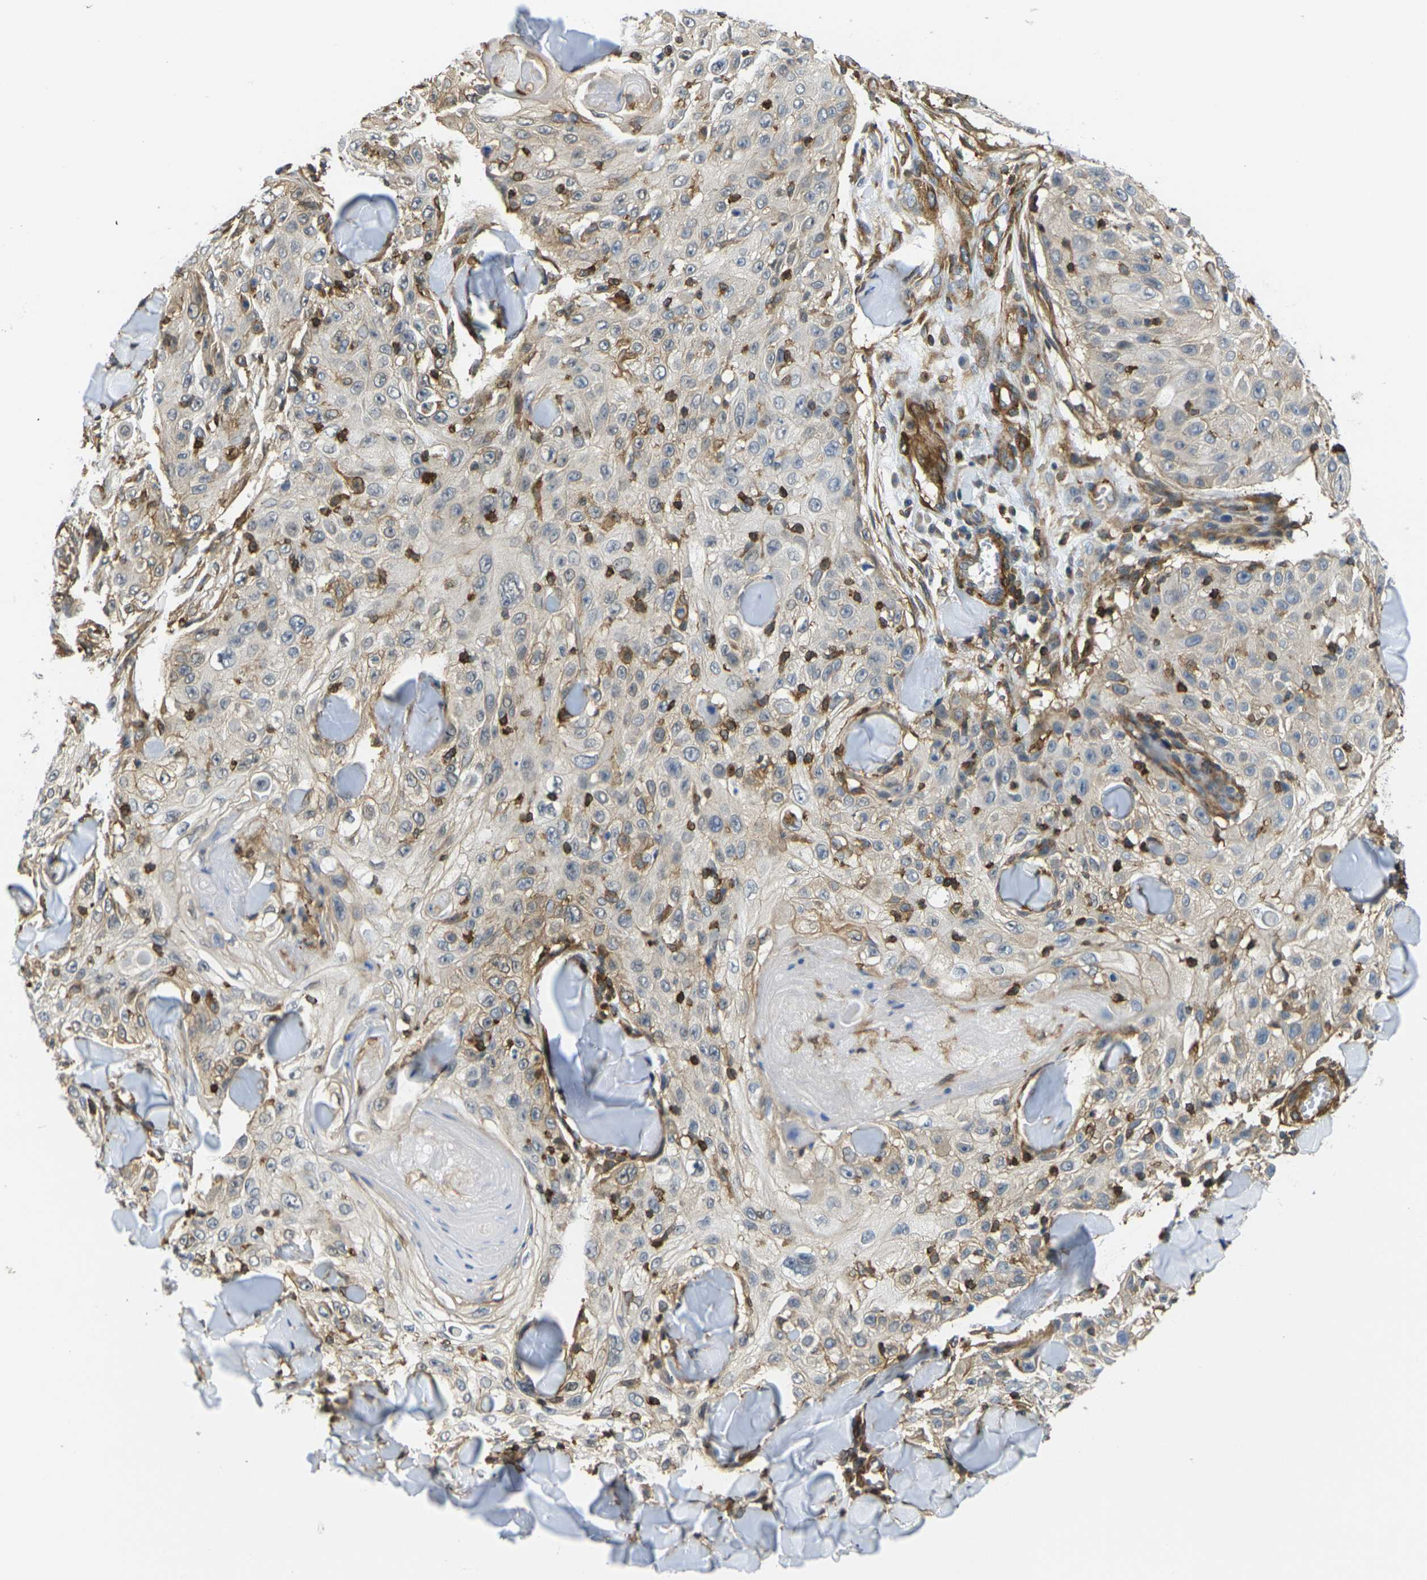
{"staining": {"intensity": "weak", "quantity": "25%-75%", "location": "cytoplasmic/membranous"}, "tissue": "skin cancer", "cell_type": "Tumor cells", "image_type": "cancer", "snomed": [{"axis": "morphology", "description": "Squamous cell carcinoma, NOS"}, {"axis": "topography", "description": "Skin"}], "caption": "A high-resolution histopathology image shows immunohistochemistry (IHC) staining of skin squamous cell carcinoma, which reveals weak cytoplasmic/membranous expression in about 25%-75% of tumor cells.", "gene": "LASP1", "patient": {"sex": "male", "age": 86}}